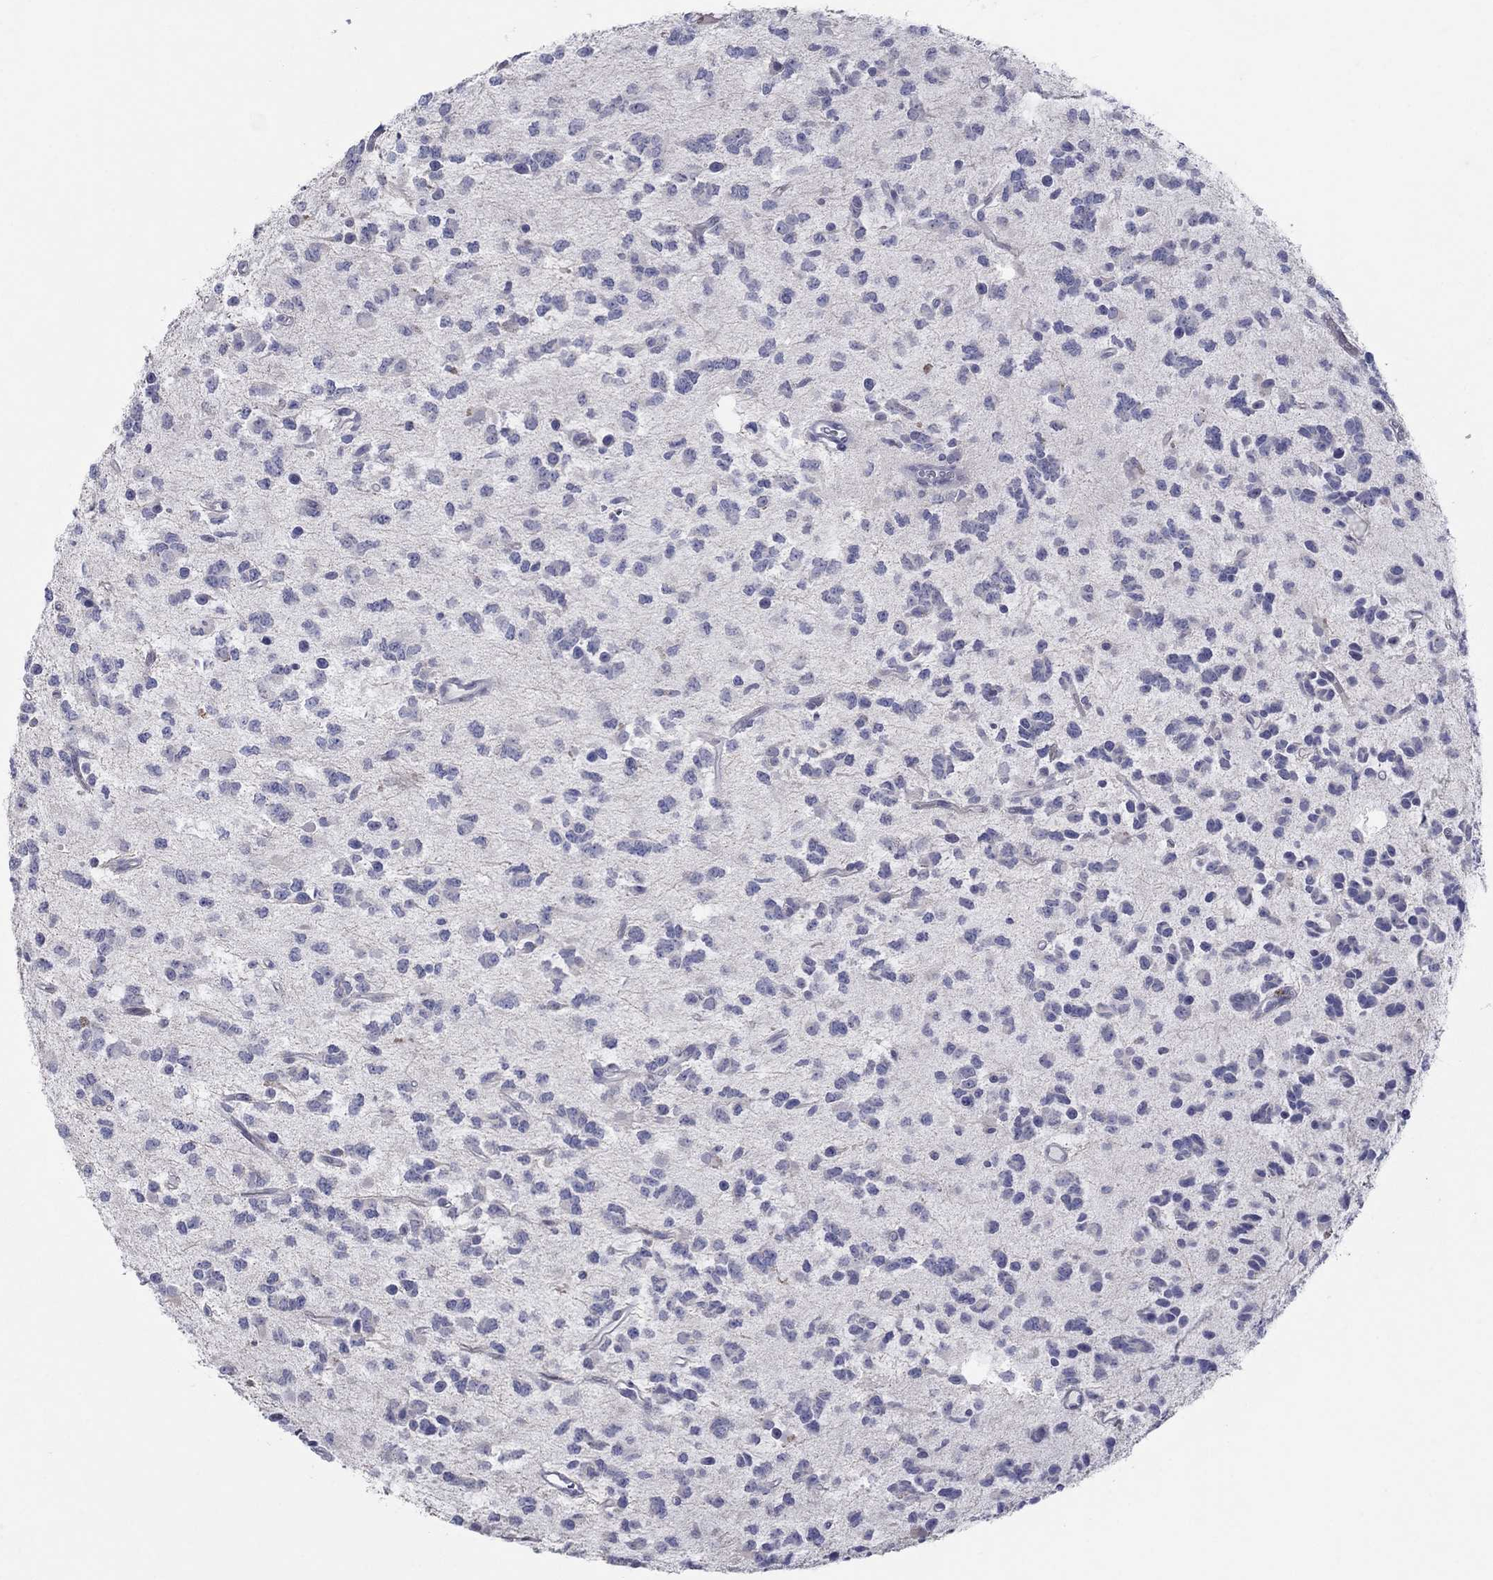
{"staining": {"intensity": "negative", "quantity": "none", "location": "none"}, "tissue": "glioma", "cell_type": "Tumor cells", "image_type": "cancer", "snomed": [{"axis": "morphology", "description": "Glioma, malignant, Low grade"}, {"axis": "topography", "description": "Brain"}], "caption": "Micrograph shows no significant protein positivity in tumor cells of malignant glioma (low-grade).", "gene": "ITGAE", "patient": {"sex": "female", "age": 45}}